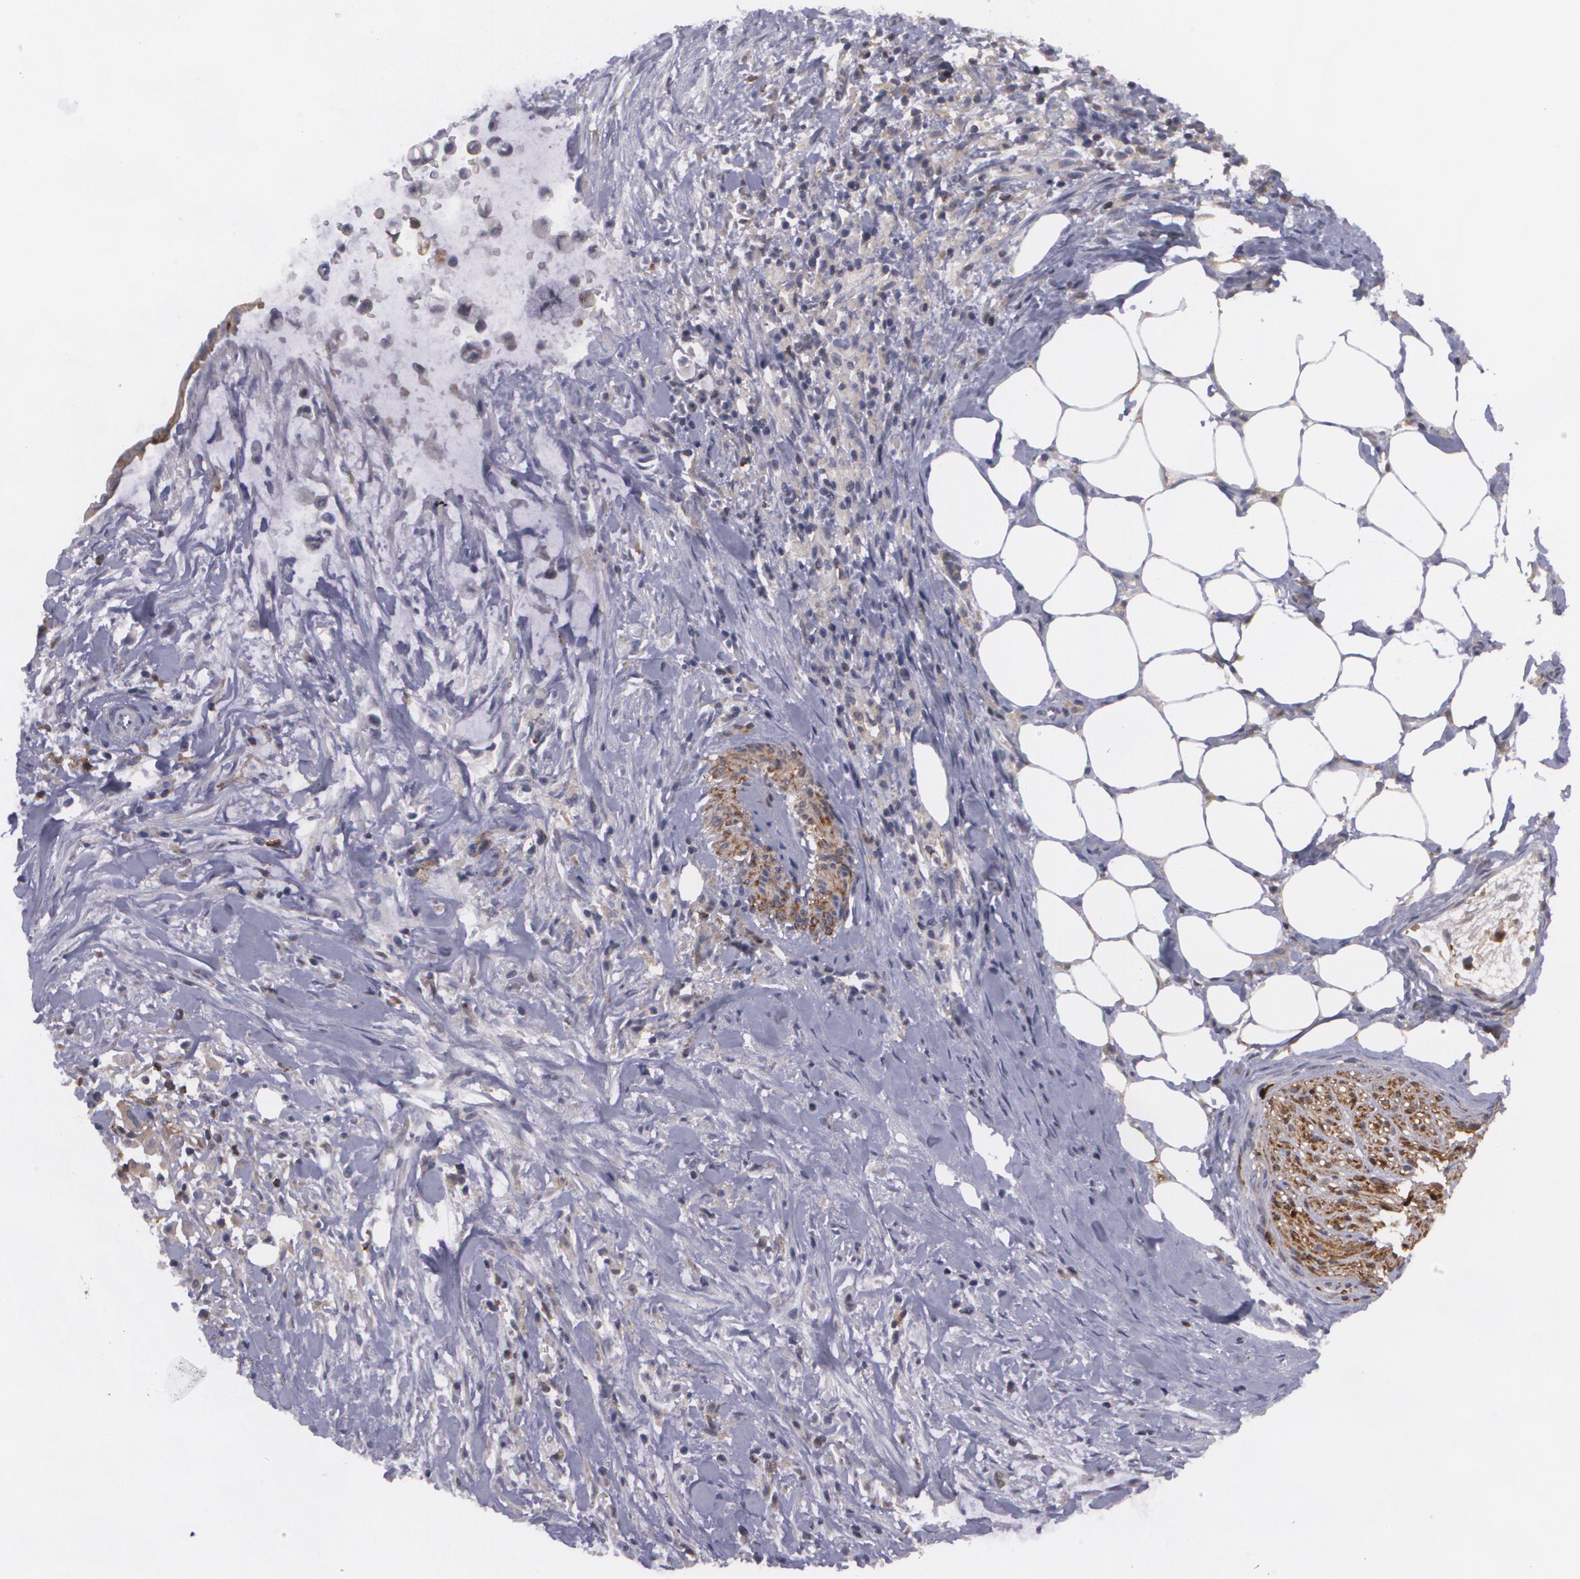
{"staining": {"intensity": "weak", "quantity": "25%-75%", "location": "cytoplasmic/membranous"}, "tissue": "pancreatic cancer", "cell_type": "Tumor cells", "image_type": "cancer", "snomed": [{"axis": "morphology", "description": "Adenocarcinoma, NOS"}, {"axis": "topography", "description": "Pancreas"}], "caption": "Brown immunohistochemical staining in human pancreatic cancer displays weak cytoplasmic/membranous staining in approximately 25%-75% of tumor cells.", "gene": "BIN1", "patient": {"sex": "male", "age": 59}}